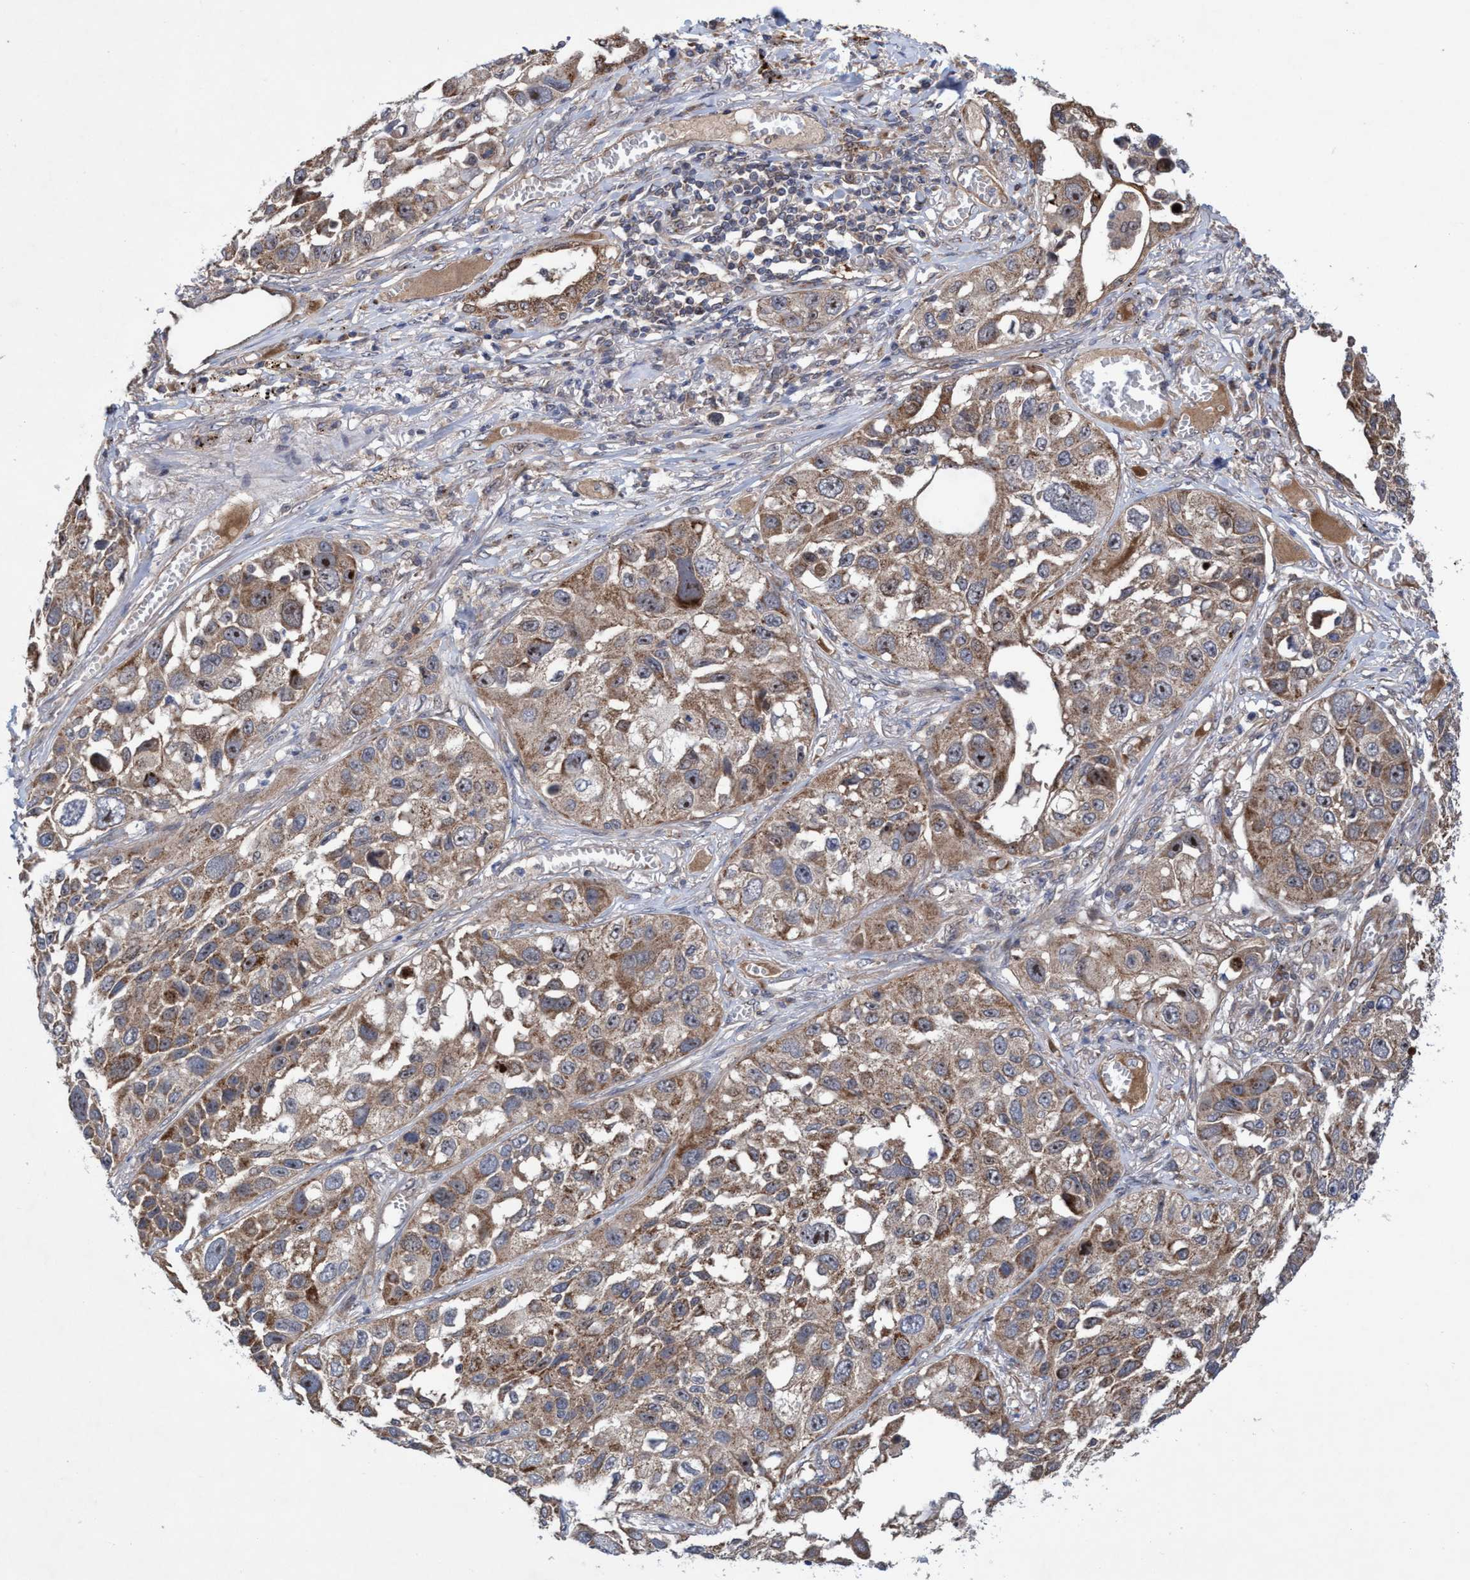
{"staining": {"intensity": "moderate", "quantity": ">75%", "location": "cytoplasmic/membranous,nuclear"}, "tissue": "lung cancer", "cell_type": "Tumor cells", "image_type": "cancer", "snomed": [{"axis": "morphology", "description": "Squamous cell carcinoma, NOS"}, {"axis": "topography", "description": "Lung"}], "caption": "Immunohistochemistry (IHC) (DAB) staining of lung cancer (squamous cell carcinoma) exhibits moderate cytoplasmic/membranous and nuclear protein expression in about >75% of tumor cells. Using DAB (brown) and hematoxylin (blue) stains, captured at high magnification using brightfield microscopy.", "gene": "P2RY14", "patient": {"sex": "male", "age": 71}}